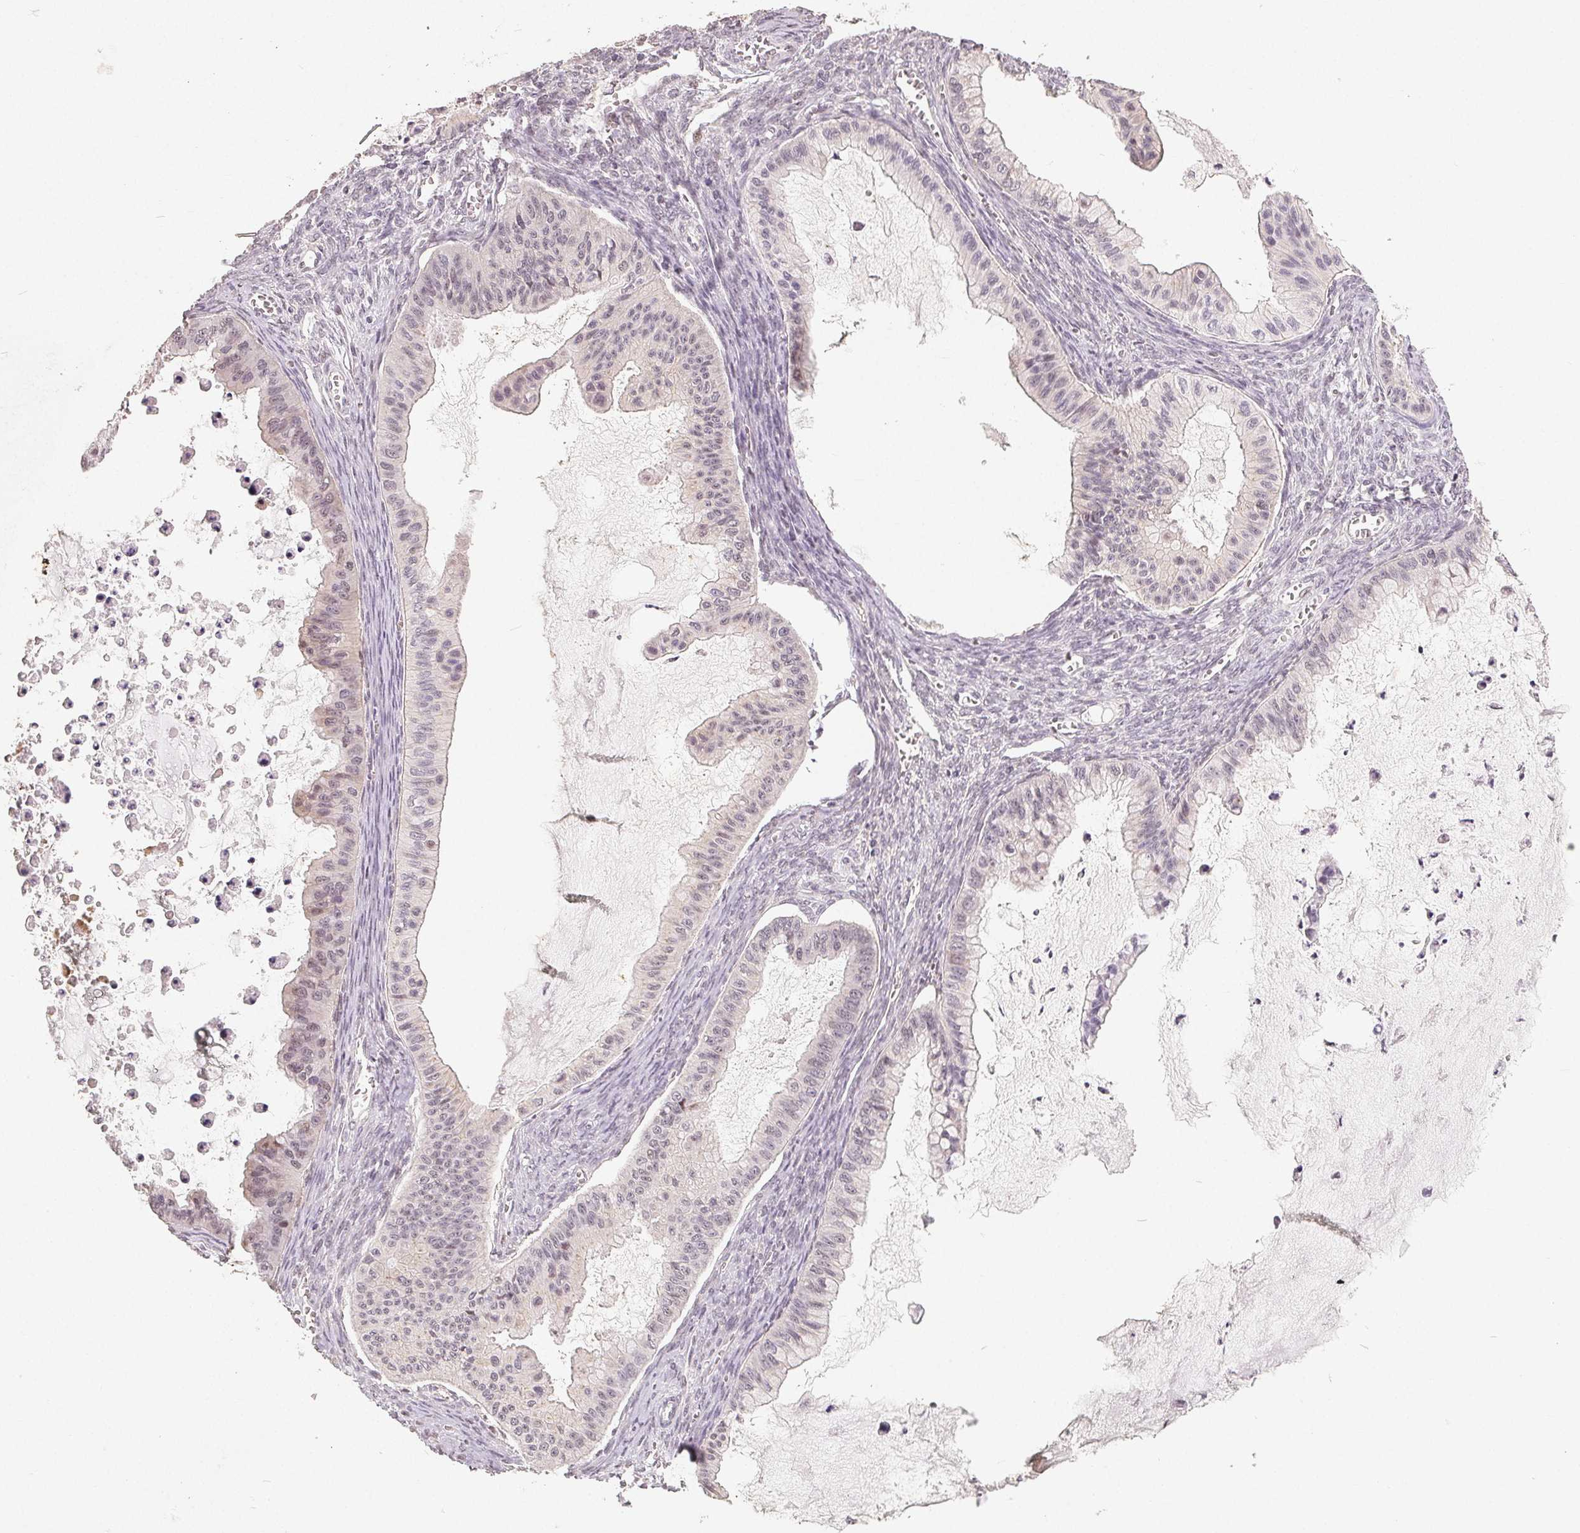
{"staining": {"intensity": "negative", "quantity": "none", "location": "none"}, "tissue": "ovarian cancer", "cell_type": "Tumor cells", "image_type": "cancer", "snomed": [{"axis": "morphology", "description": "Cystadenocarcinoma, mucinous, NOS"}, {"axis": "topography", "description": "Ovary"}], "caption": "Ovarian cancer (mucinous cystadenocarcinoma) was stained to show a protein in brown. There is no significant expression in tumor cells. (DAB (3,3'-diaminobenzidine) immunohistochemistry (IHC) with hematoxylin counter stain).", "gene": "CCDC138", "patient": {"sex": "female", "age": 72}}